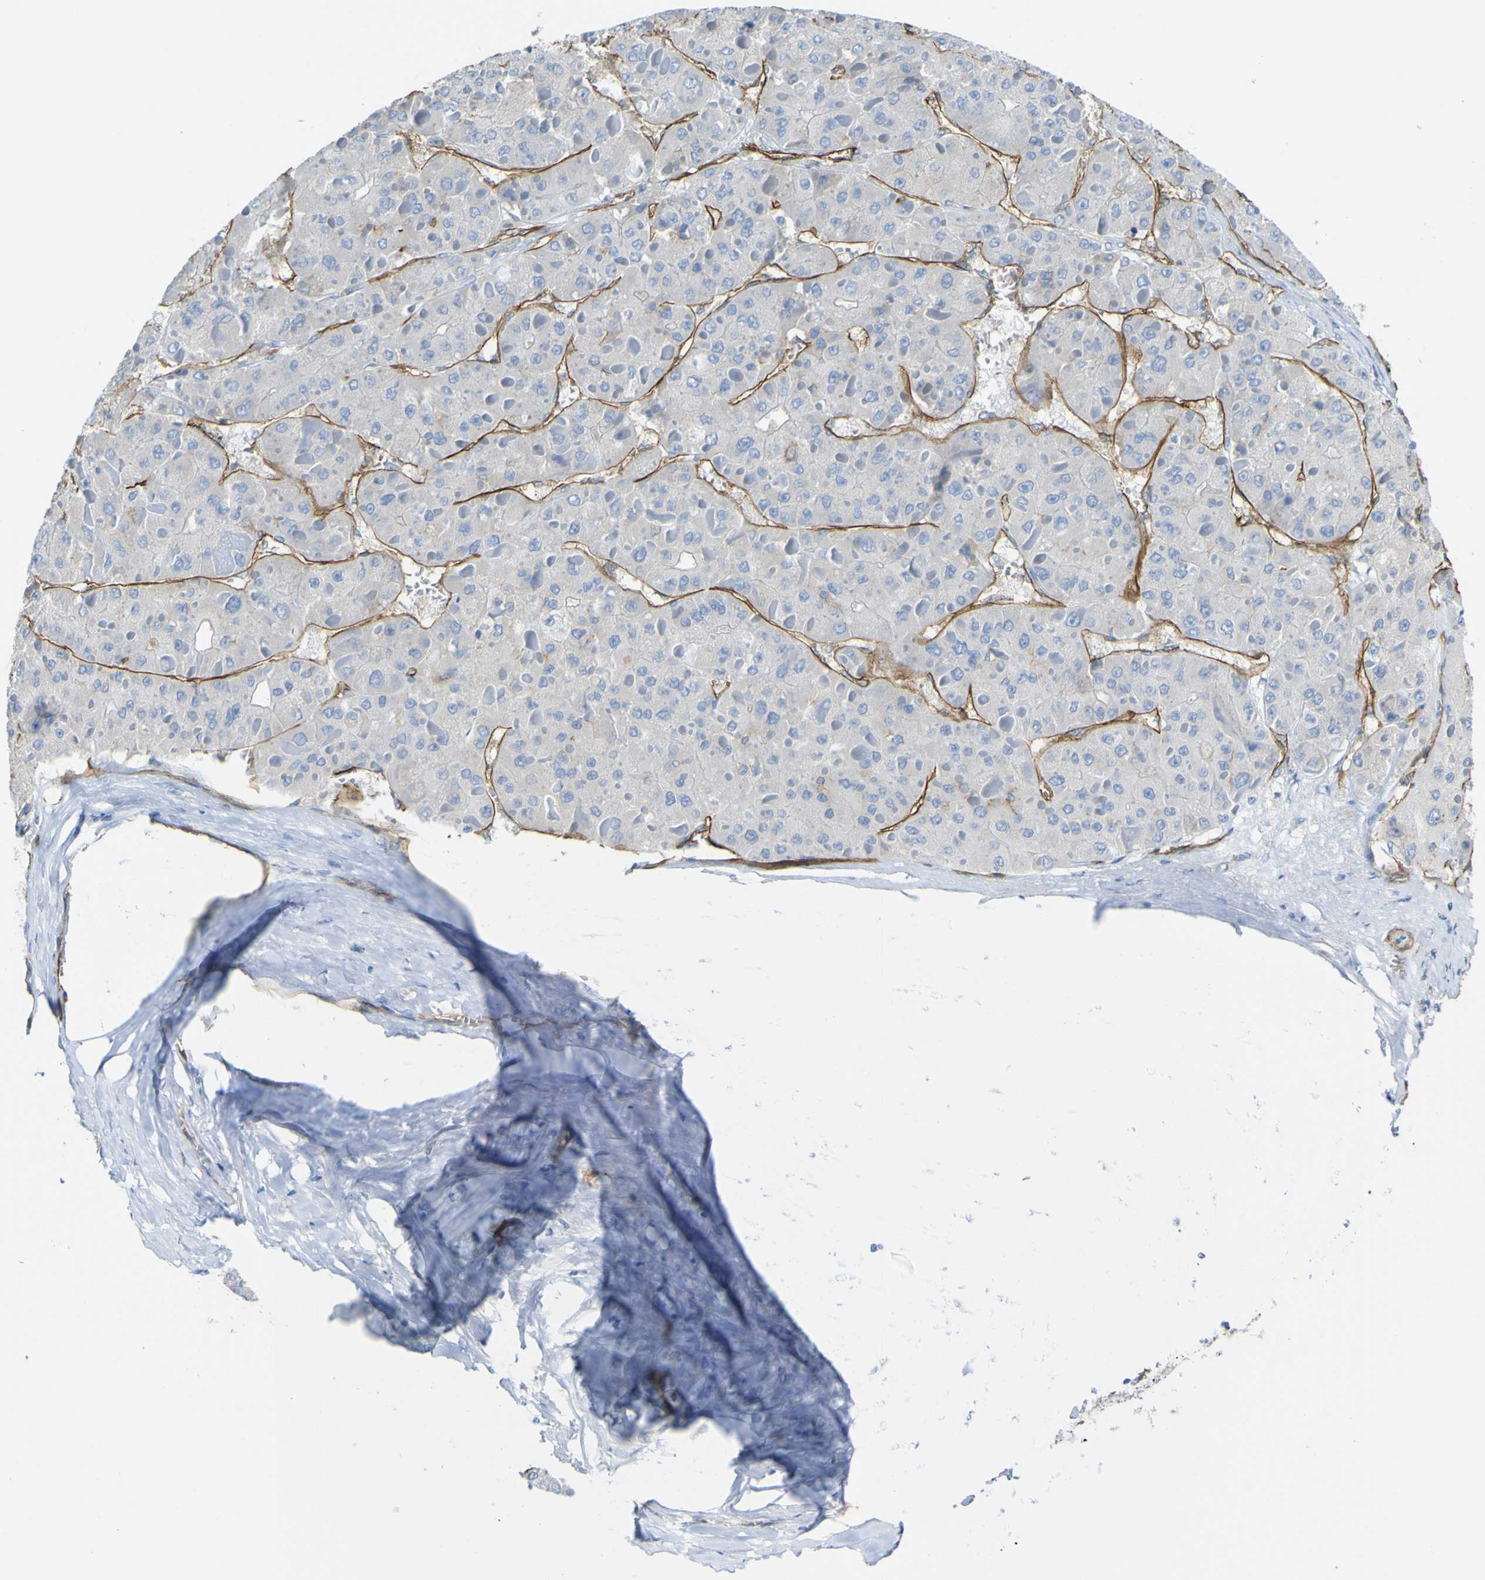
{"staining": {"intensity": "negative", "quantity": "none", "location": "none"}, "tissue": "liver cancer", "cell_type": "Tumor cells", "image_type": "cancer", "snomed": [{"axis": "morphology", "description": "Carcinoma, Hepatocellular, NOS"}, {"axis": "topography", "description": "Liver"}], "caption": "Immunohistochemical staining of human hepatocellular carcinoma (liver) shows no significant expression in tumor cells.", "gene": "CD93", "patient": {"sex": "female", "age": 73}}